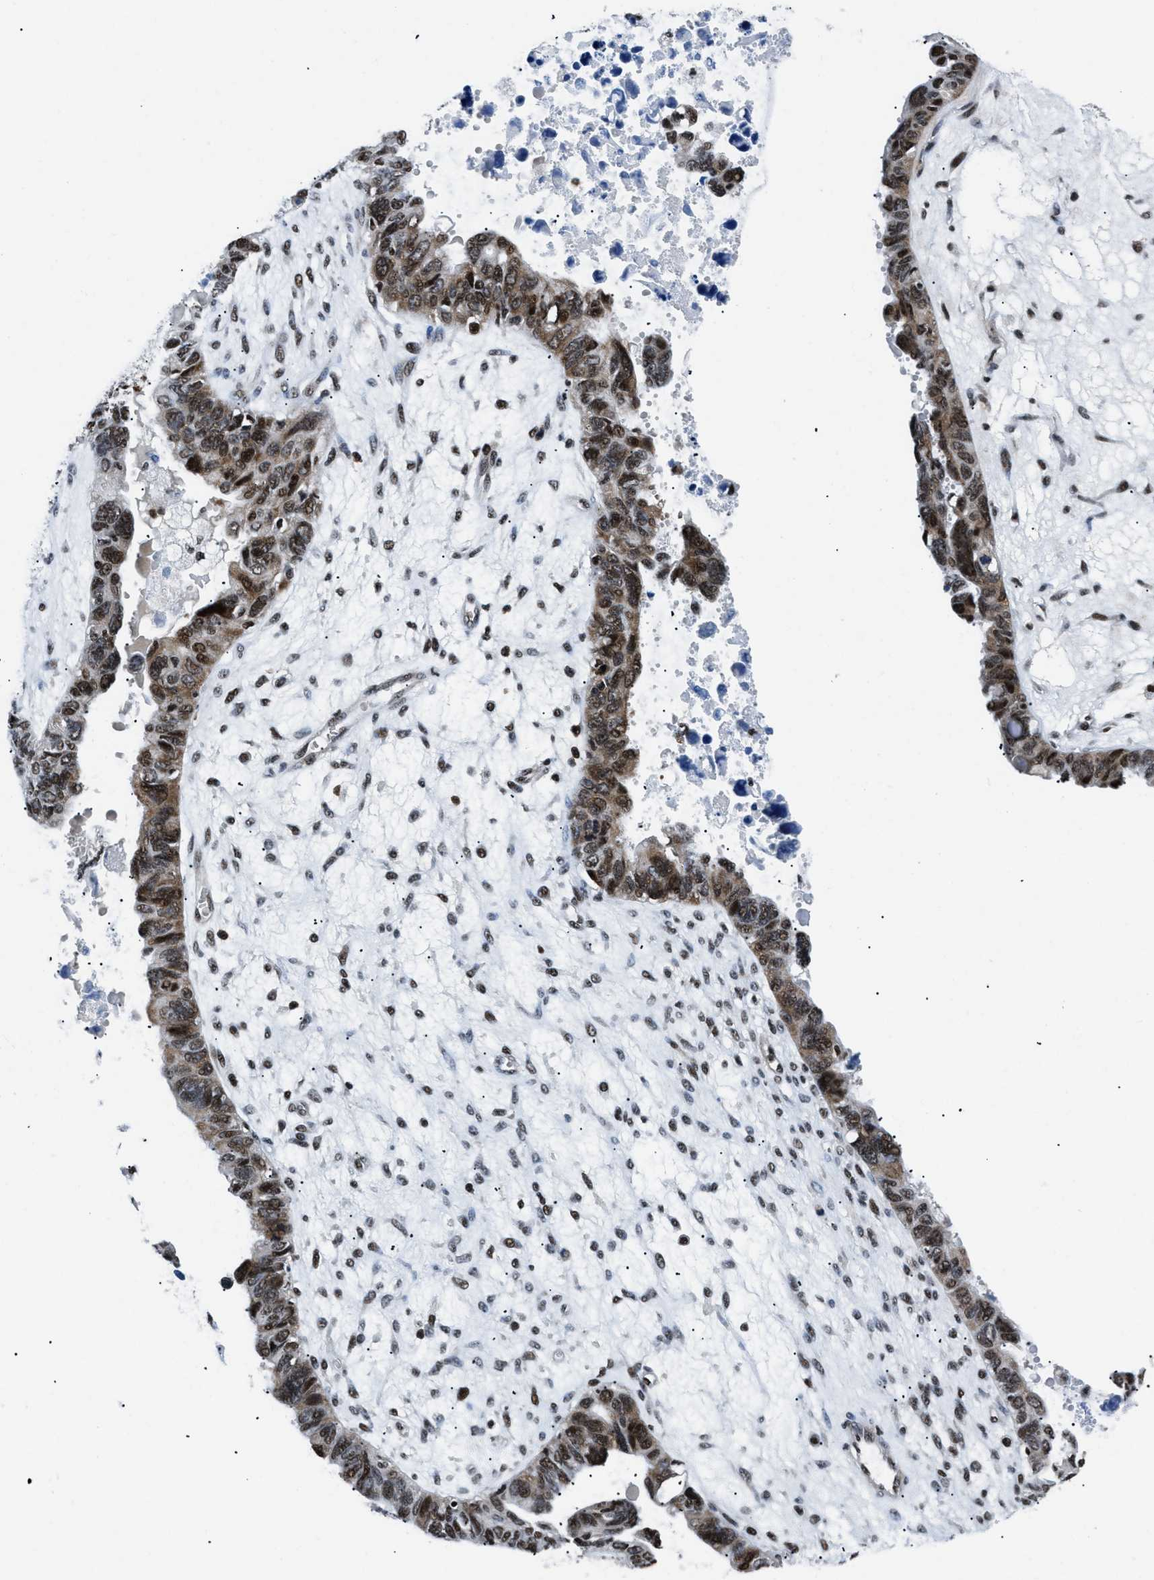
{"staining": {"intensity": "strong", "quantity": ">75%", "location": "nuclear"}, "tissue": "ovarian cancer", "cell_type": "Tumor cells", "image_type": "cancer", "snomed": [{"axis": "morphology", "description": "Cystadenocarcinoma, serous, NOS"}, {"axis": "topography", "description": "Ovary"}], "caption": "The photomicrograph shows staining of ovarian cancer, revealing strong nuclear protein staining (brown color) within tumor cells. The staining was performed using DAB (3,3'-diaminobenzidine) to visualize the protein expression in brown, while the nuclei were stained in blue with hematoxylin (Magnification: 20x).", "gene": "SMARCB1", "patient": {"sex": "female", "age": 79}}